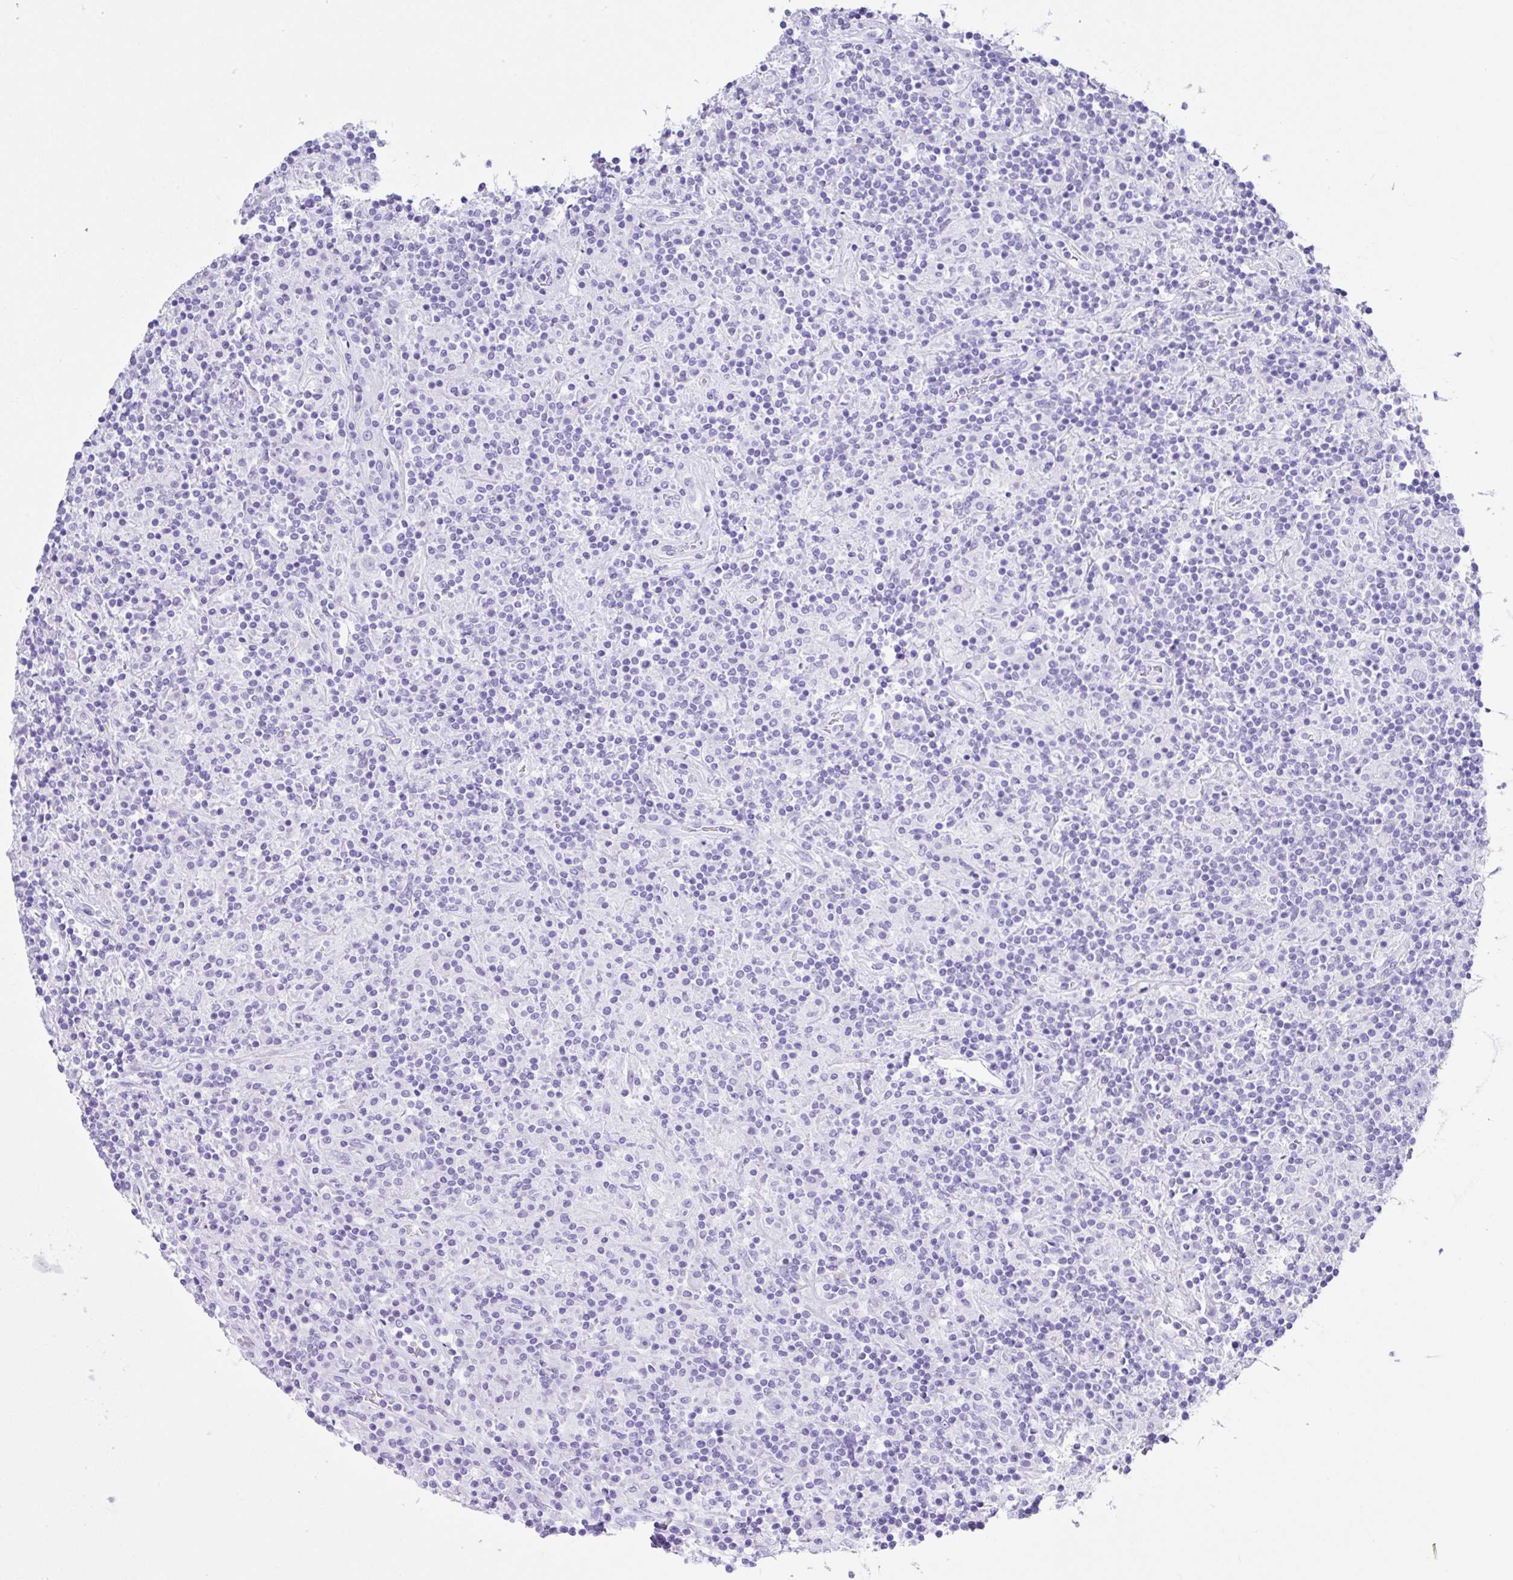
{"staining": {"intensity": "negative", "quantity": "none", "location": "none"}, "tissue": "lymphoma", "cell_type": "Tumor cells", "image_type": "cancer", "snomed": [{"axis": "morphology", "description": "Hodgkin's disease, NOS"}, {"axis": "topography", "description": "Lymph node"}], "caption": "High power microscopy histopathology image of an immunohistochemistry (IHC) photomicrograph of Hodgkin's disease, revealing no significant staining in tumor cells.", "gene": "LGALS4", "patient": {"sex": "male", "age": 70}}